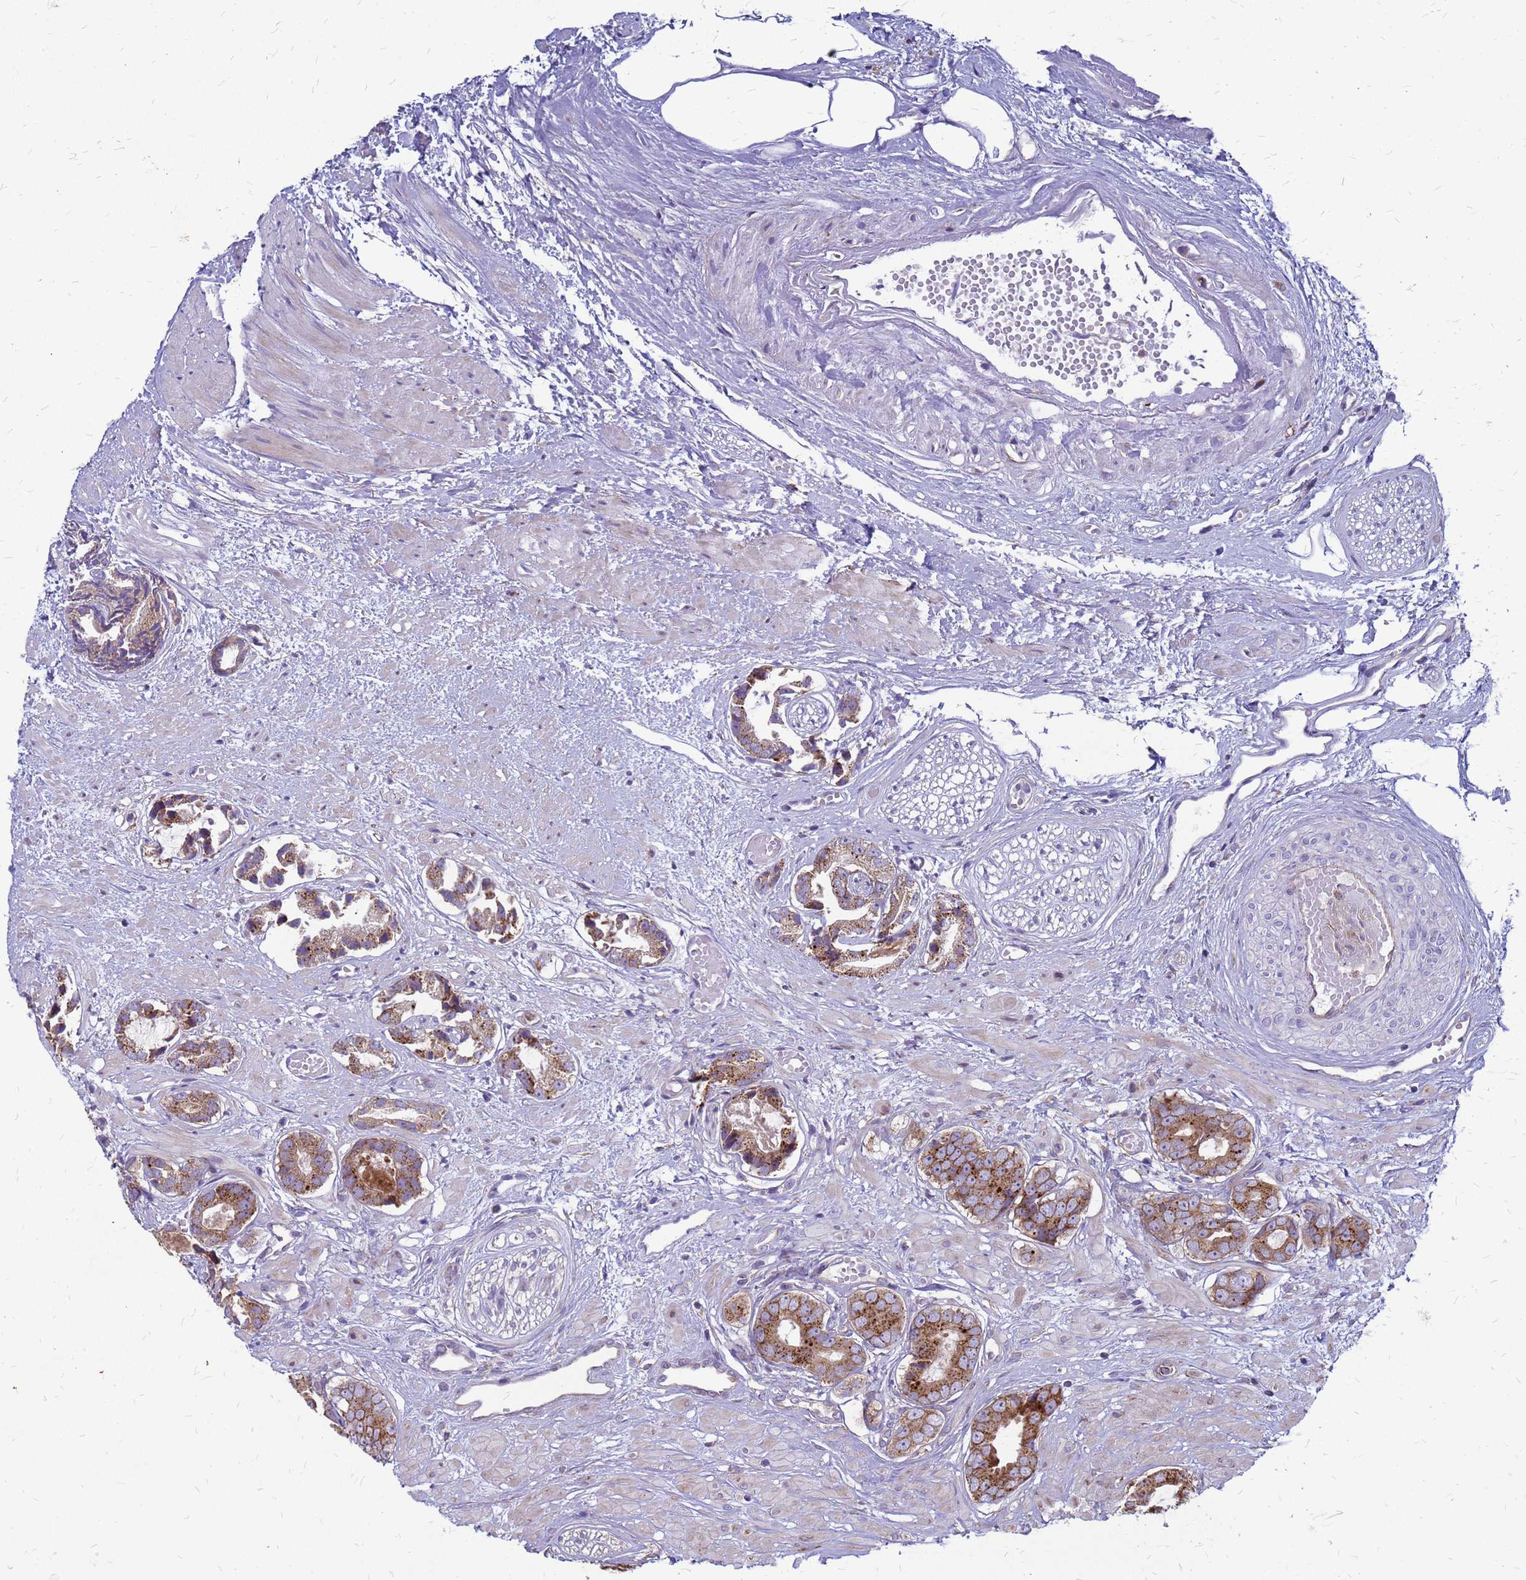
{"staining": {"intensity": "strong", "quantity": ">75%", "location": "cytoplasmic/membranous"}, "tissue": "prostate cancer", "cell_type": "Tumor cells", "image_type": "cancer", "snomed": [{"axis": "morphology", "description": "Adenocarcinoma, Low grade"}, {"axis": "topography", "description": "Prostate"}], "caption": "Protein staining by IHC displays strong cytoplasmic/membranous expression in approximately >75% of tumor cells in low-grade adenocarcinoma (prostate). (DAB IHC with brightfield microscopy, high magnification).", "gene": "FSTL4", "patient": {"sex": "male", "age": 64}}